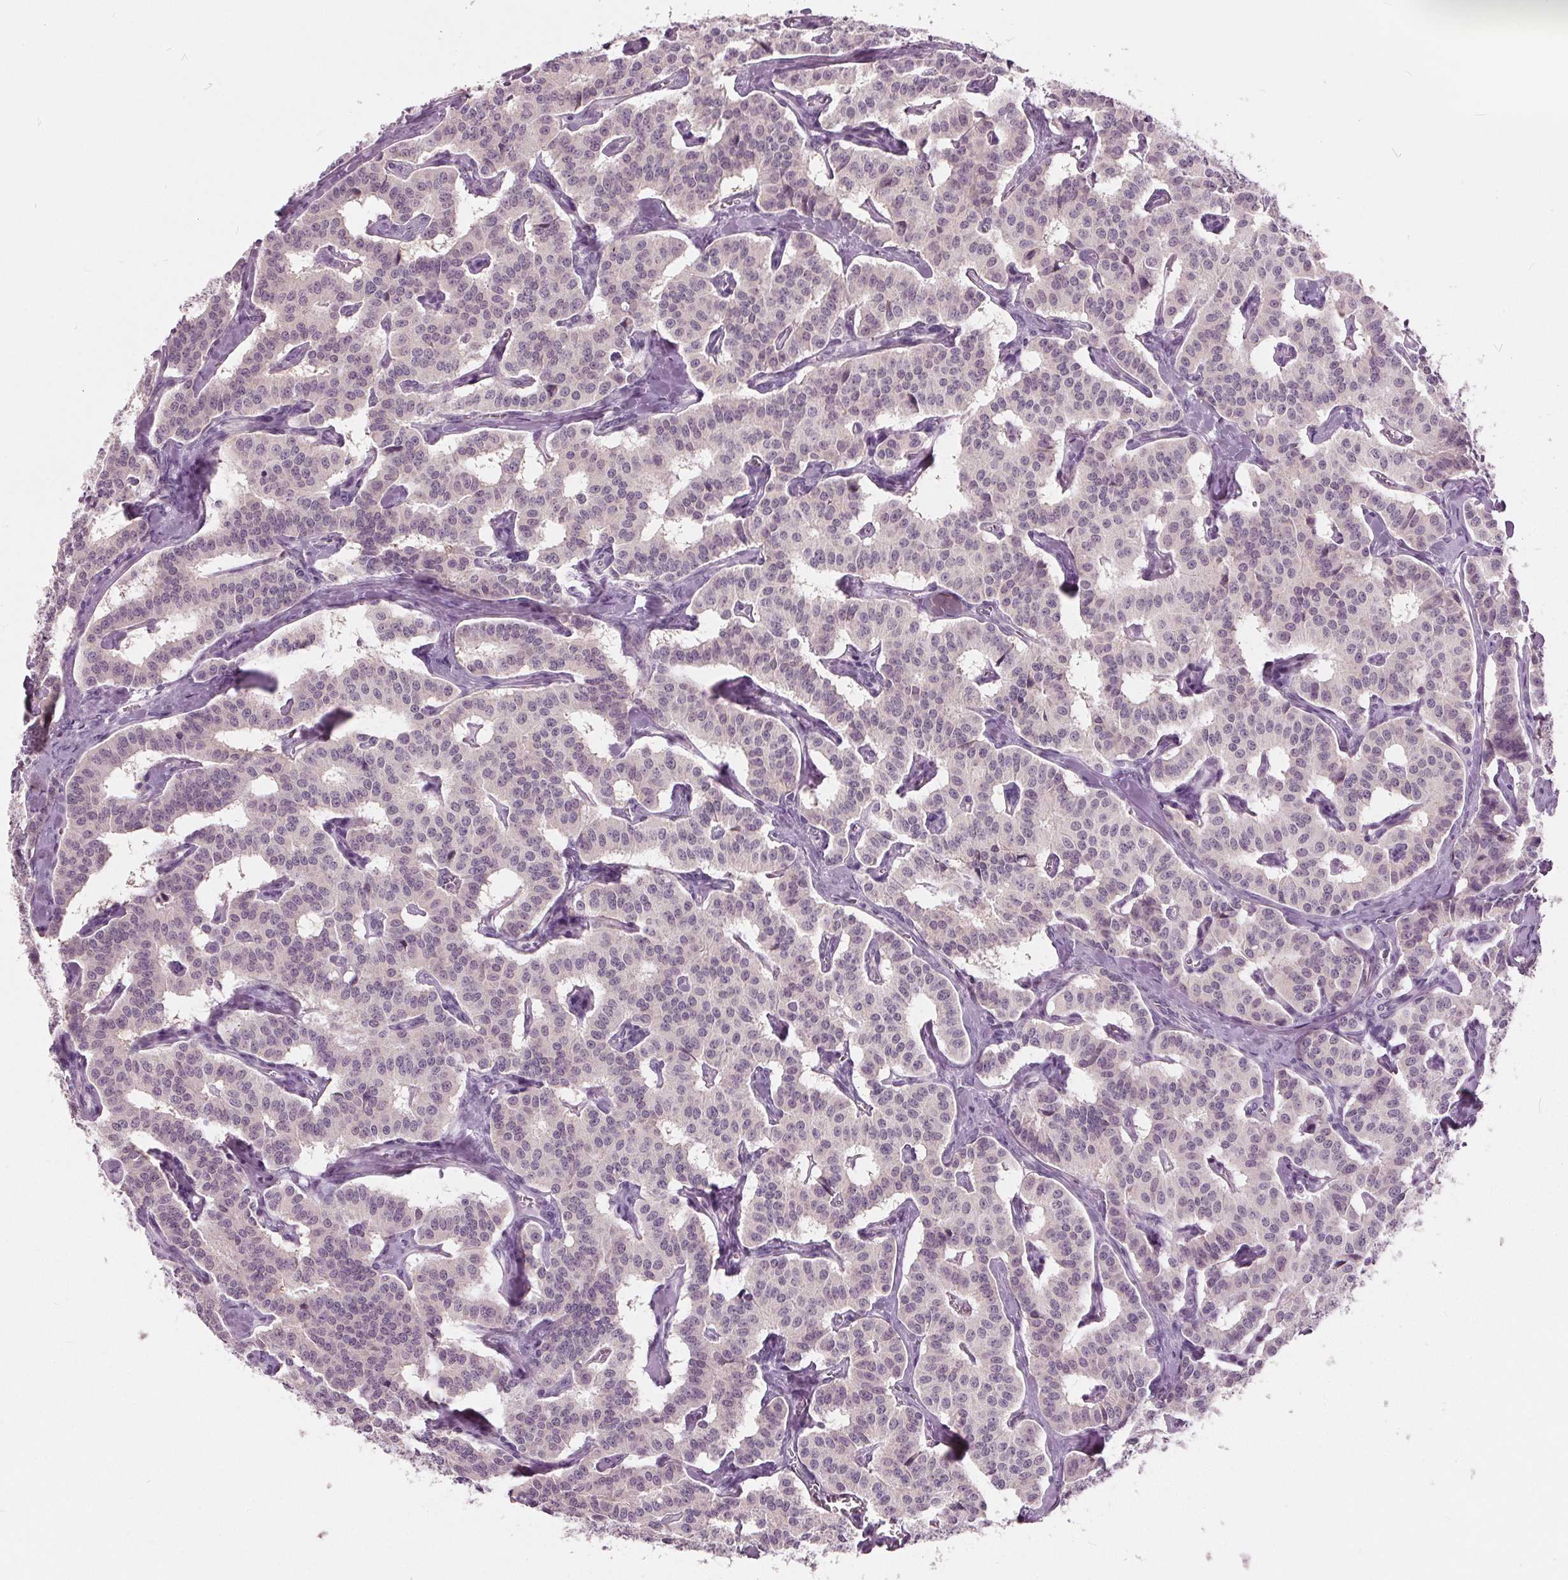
{"staining": {"intensity": "negative", "quantity": "none", "location": "none"}, "tissue": "carcinoid", "cell_type": "Tumor cells", "image_type": "cancer", "snomed": [{"axis": "morphology", "description": "Carcinoid, malignant, NOS"}, {"axis": "topography", "description": "Lung"}], "caption": "IHC histopathology image of neoplastic tissue: human carcinoid (malignant) stained with DAB displays no significant protein positivity in tumor cells.", "gene": "TKFC", "patient": {"sex": "female", "age": 46}}